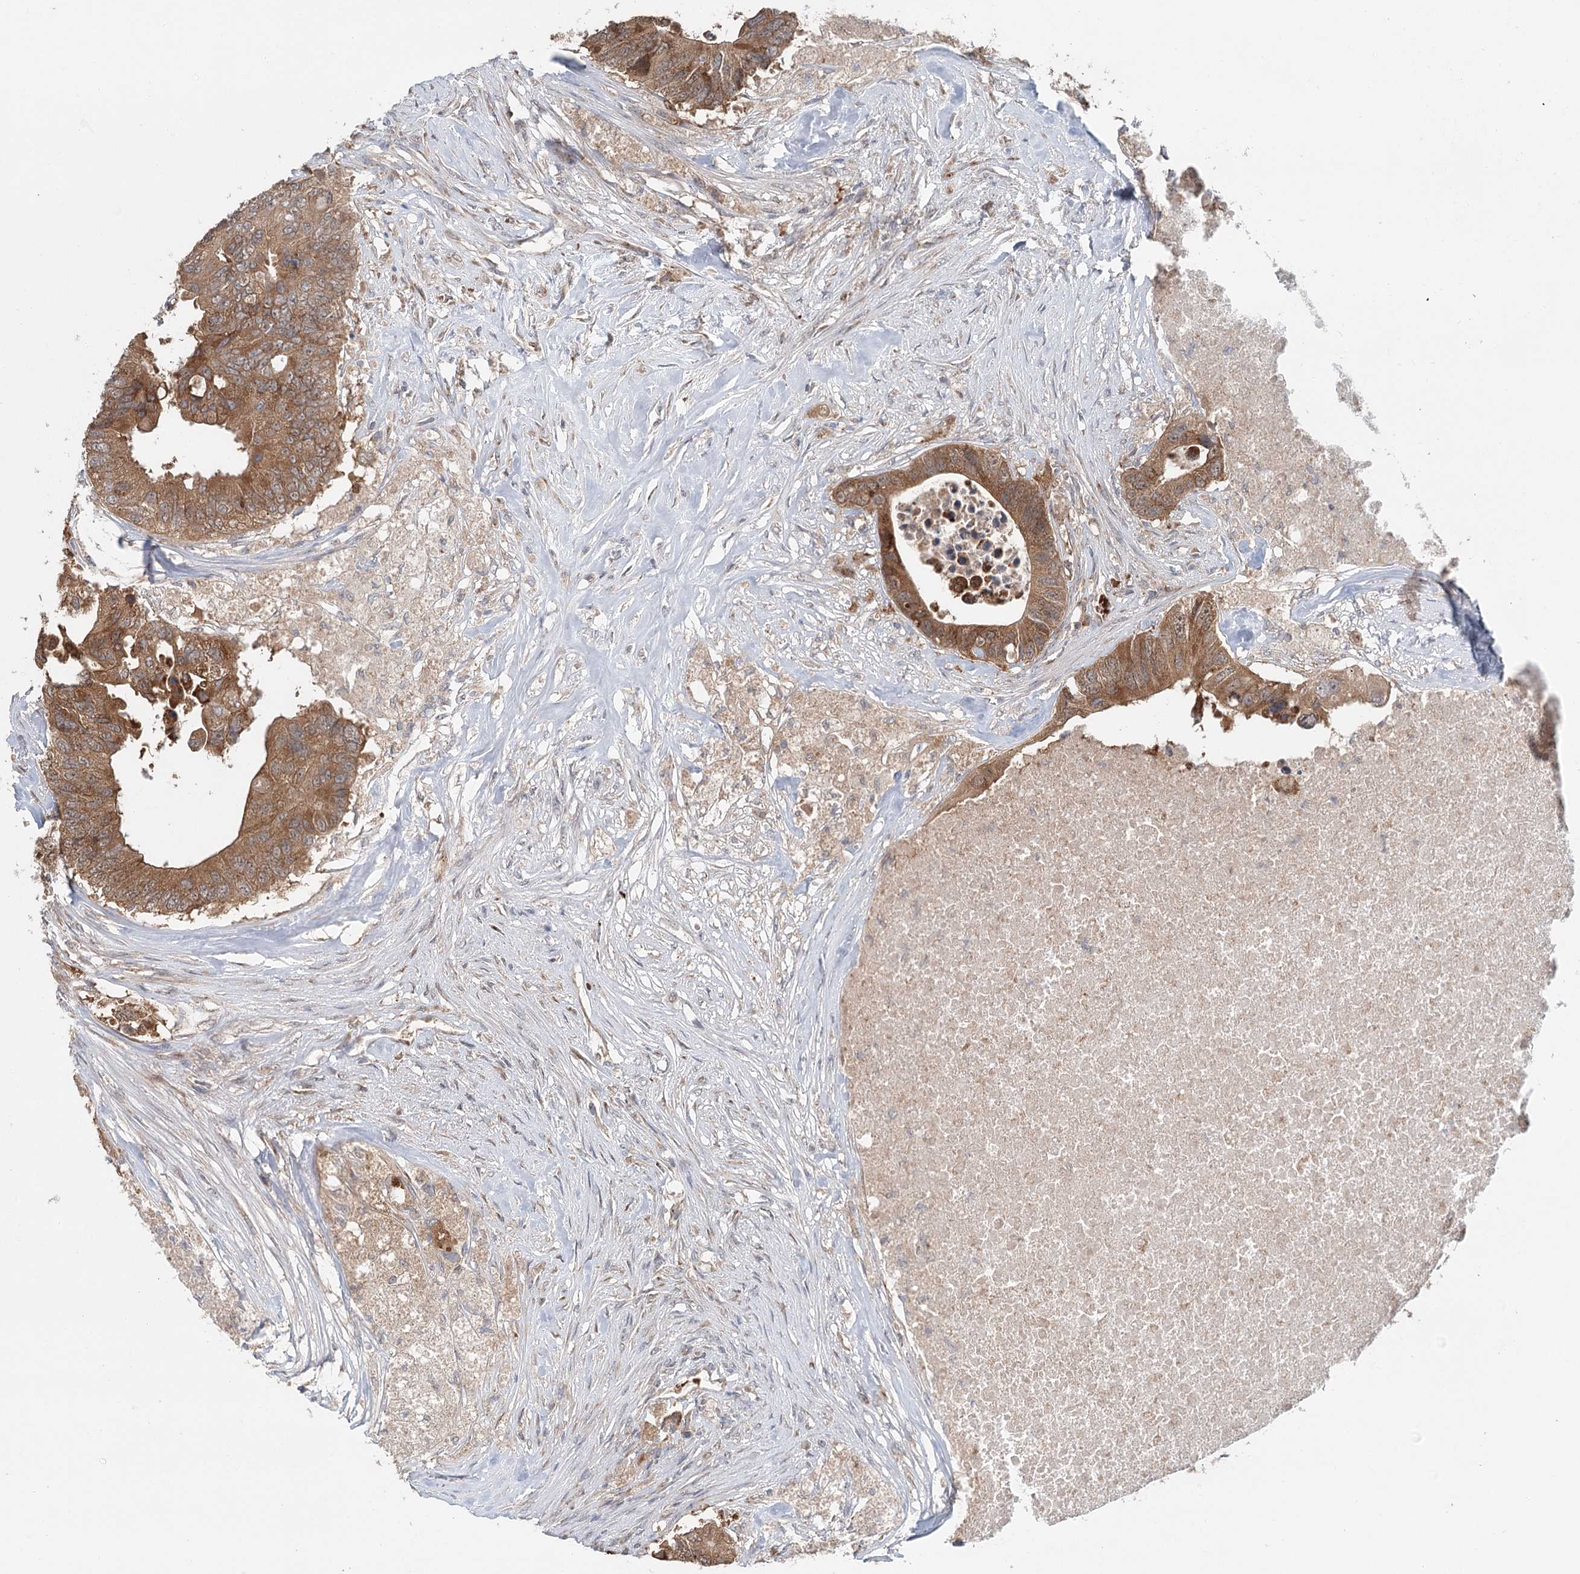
{"staining": {"intensity": "strong", "quantity": ">75%", "location": "cytoplasmic/membranous"}, "tissue": "colorectal cancer", "cell_type": "Tumor cells", "image_type": "cancer", "snomed": [{"axis": "morphology", "description": "Adenocarcinoma, NOS"}, {"axis": "topography", "description": "Colon"}], "caption": "Colorectal adenocarcinoma tissue displays strong cytoplasmic/membranous positivity in approximately >75% of tumor cells, visualized by immunohistochemistry.", "gene": "ADK", "patient": {"sex": "male", "age": 71}}